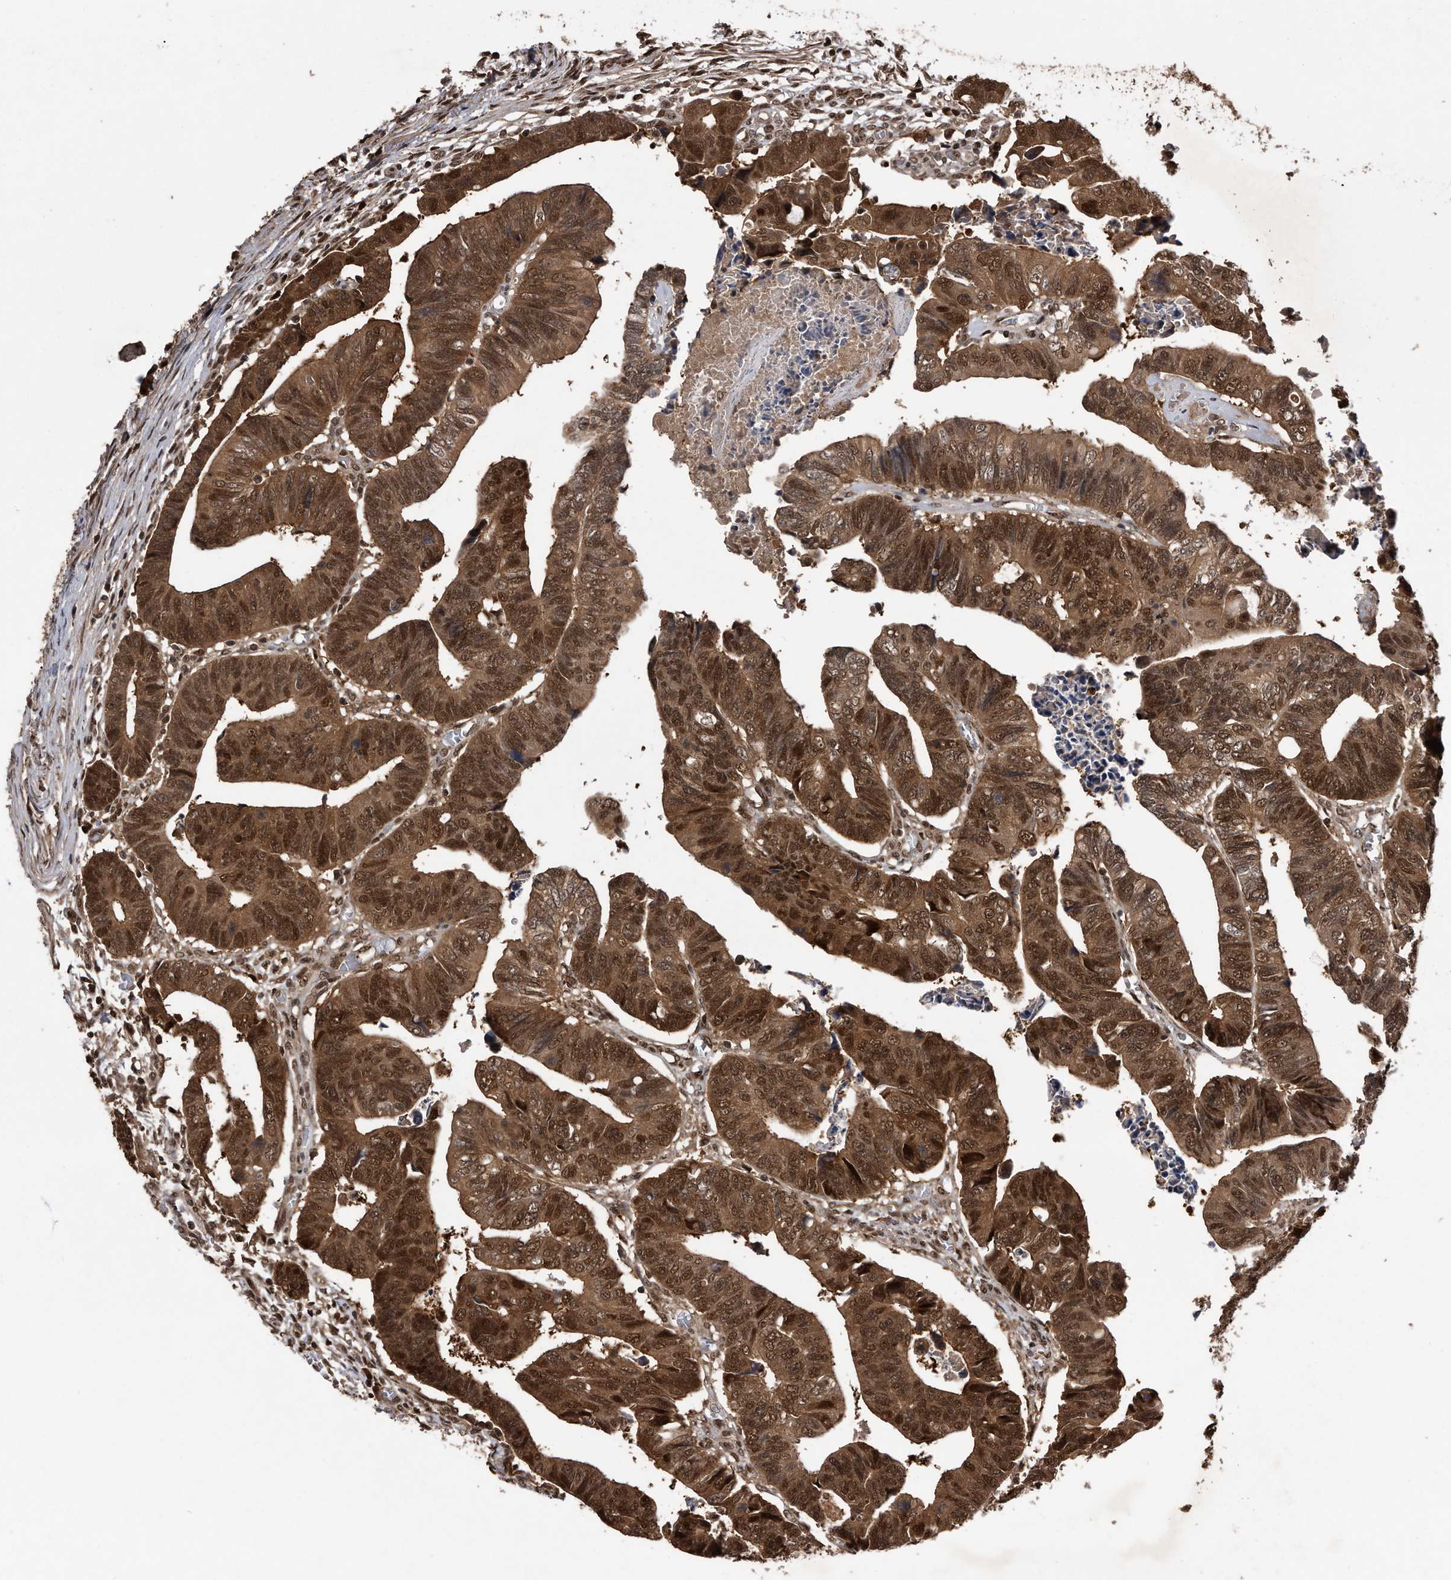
{"staining": {"intensity": "strong", "quantity": ">75%", "location": "cytoplasmic/membranous,nuclear"}, "tissue": "colorectal cancer", "cell_type": "Tumor cells", "image_type": "cancer", "snomed": [{"axis": "morphology", "description": "Adenocarcinoma, NOS"}, {"axis": "topography", "description": "Rectum"}], "caption": "Immunohistochemistry (IHC) histopathology image of human colorectal adenocarcinoma stained for a protein (brown), which exhibits high levels of strong cytoplasmic/membranous and nuclear positivity in about >75% of tumor cells.", "gene": "RAD23B", "patient": {"sex": "female", "age": 65}}